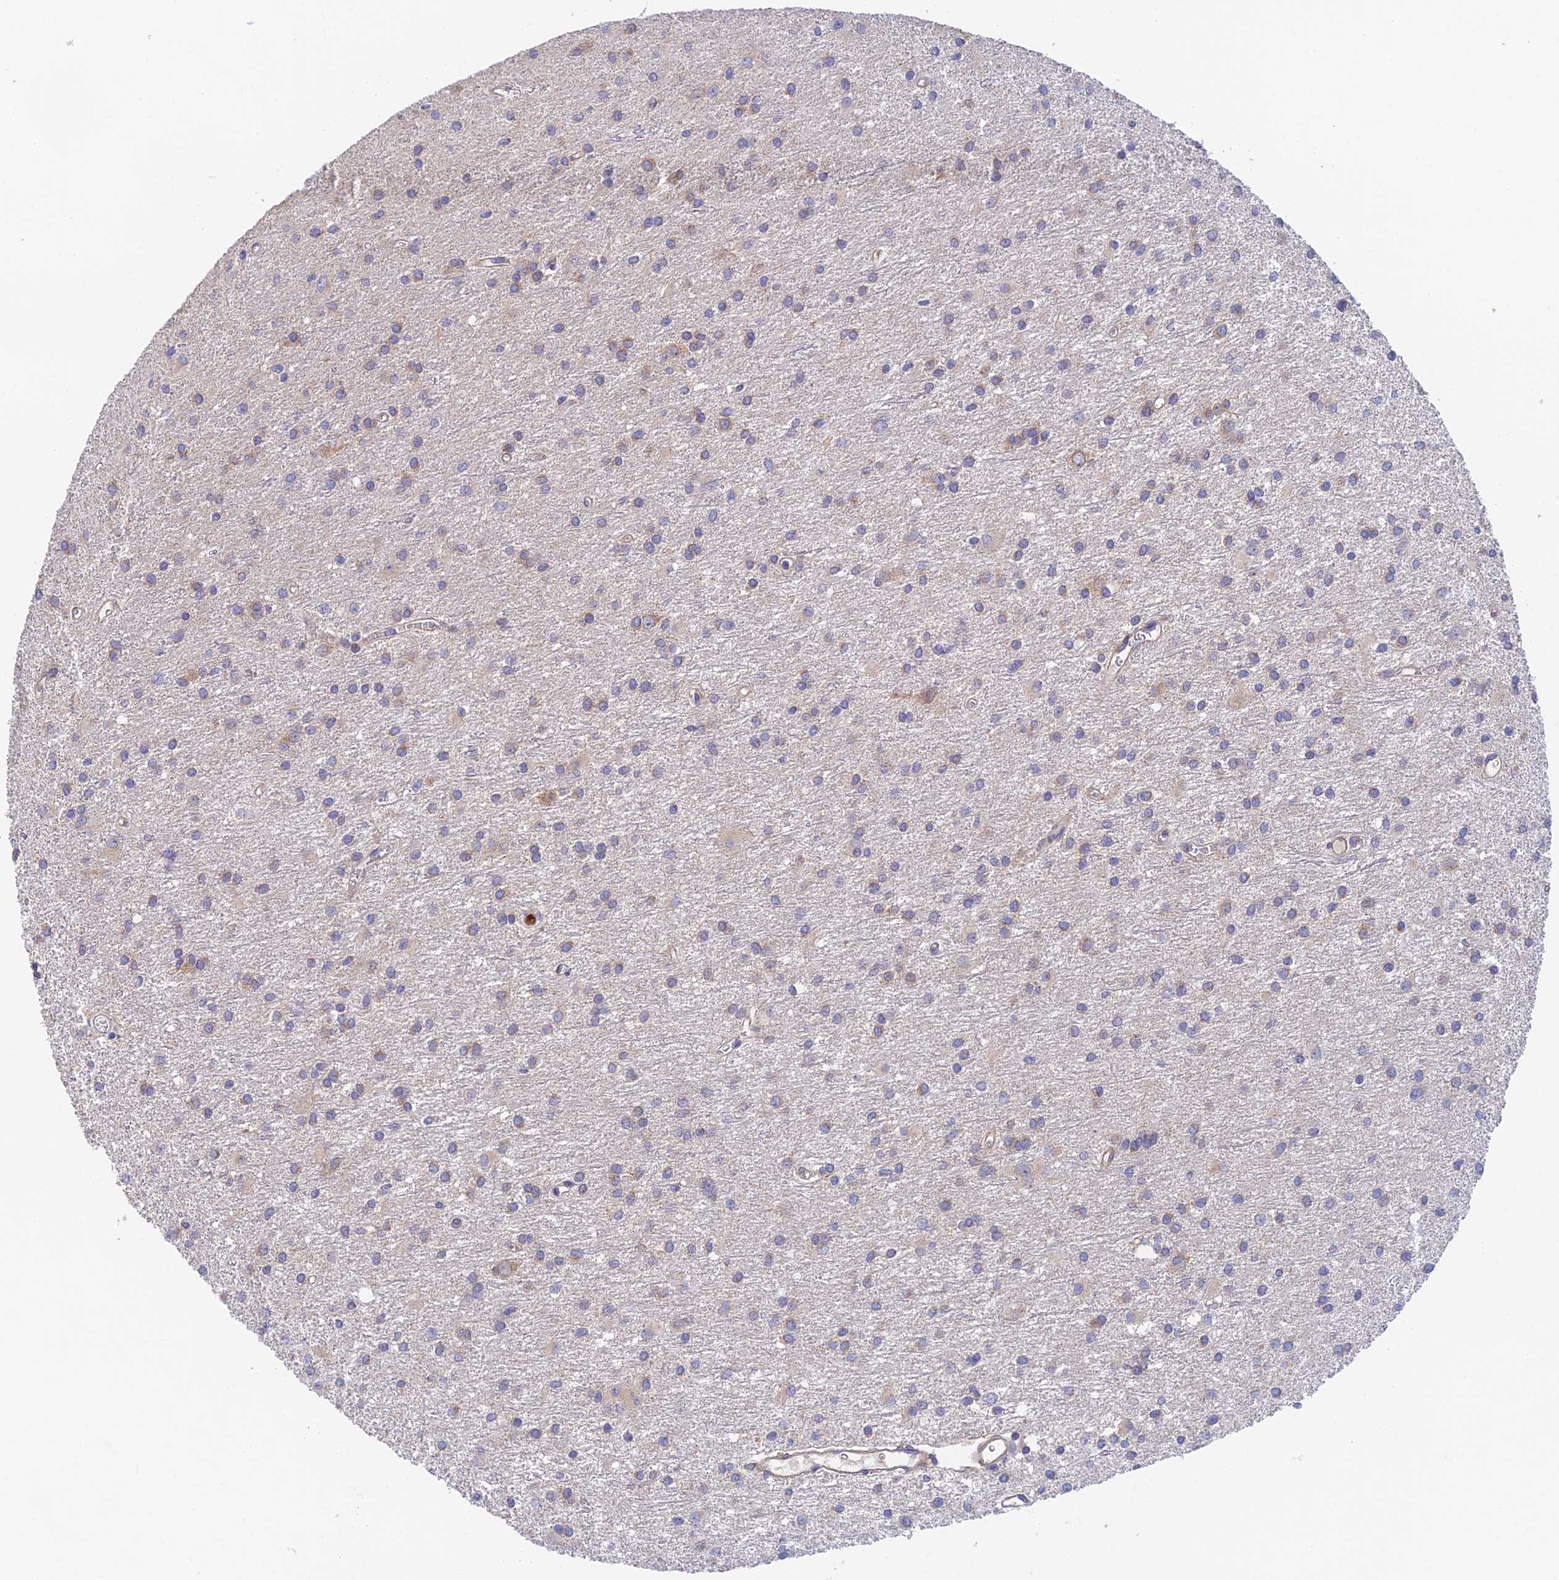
{"staining": {"intensity": "weak", "quantity": "25%-75%", "location": "cytoplasmic/membranous"}, "tissue": "glioma", "cell_type": "Tumor cells", "image_type": "cancer", "snomed": [{"axis": "morphology", "description": "Glioma, malignant, High grade"}, {"axis": "topography", "description": "Brain"}], "caption": "A high-resolution histopathology image shows IHC staining of glioma, which shows weak cytoplasmic/membranous staining in approximately 25%-75% of tumor cells.", "gene": "RANBP6", "patient": {"sex": "female", "age": 50}}